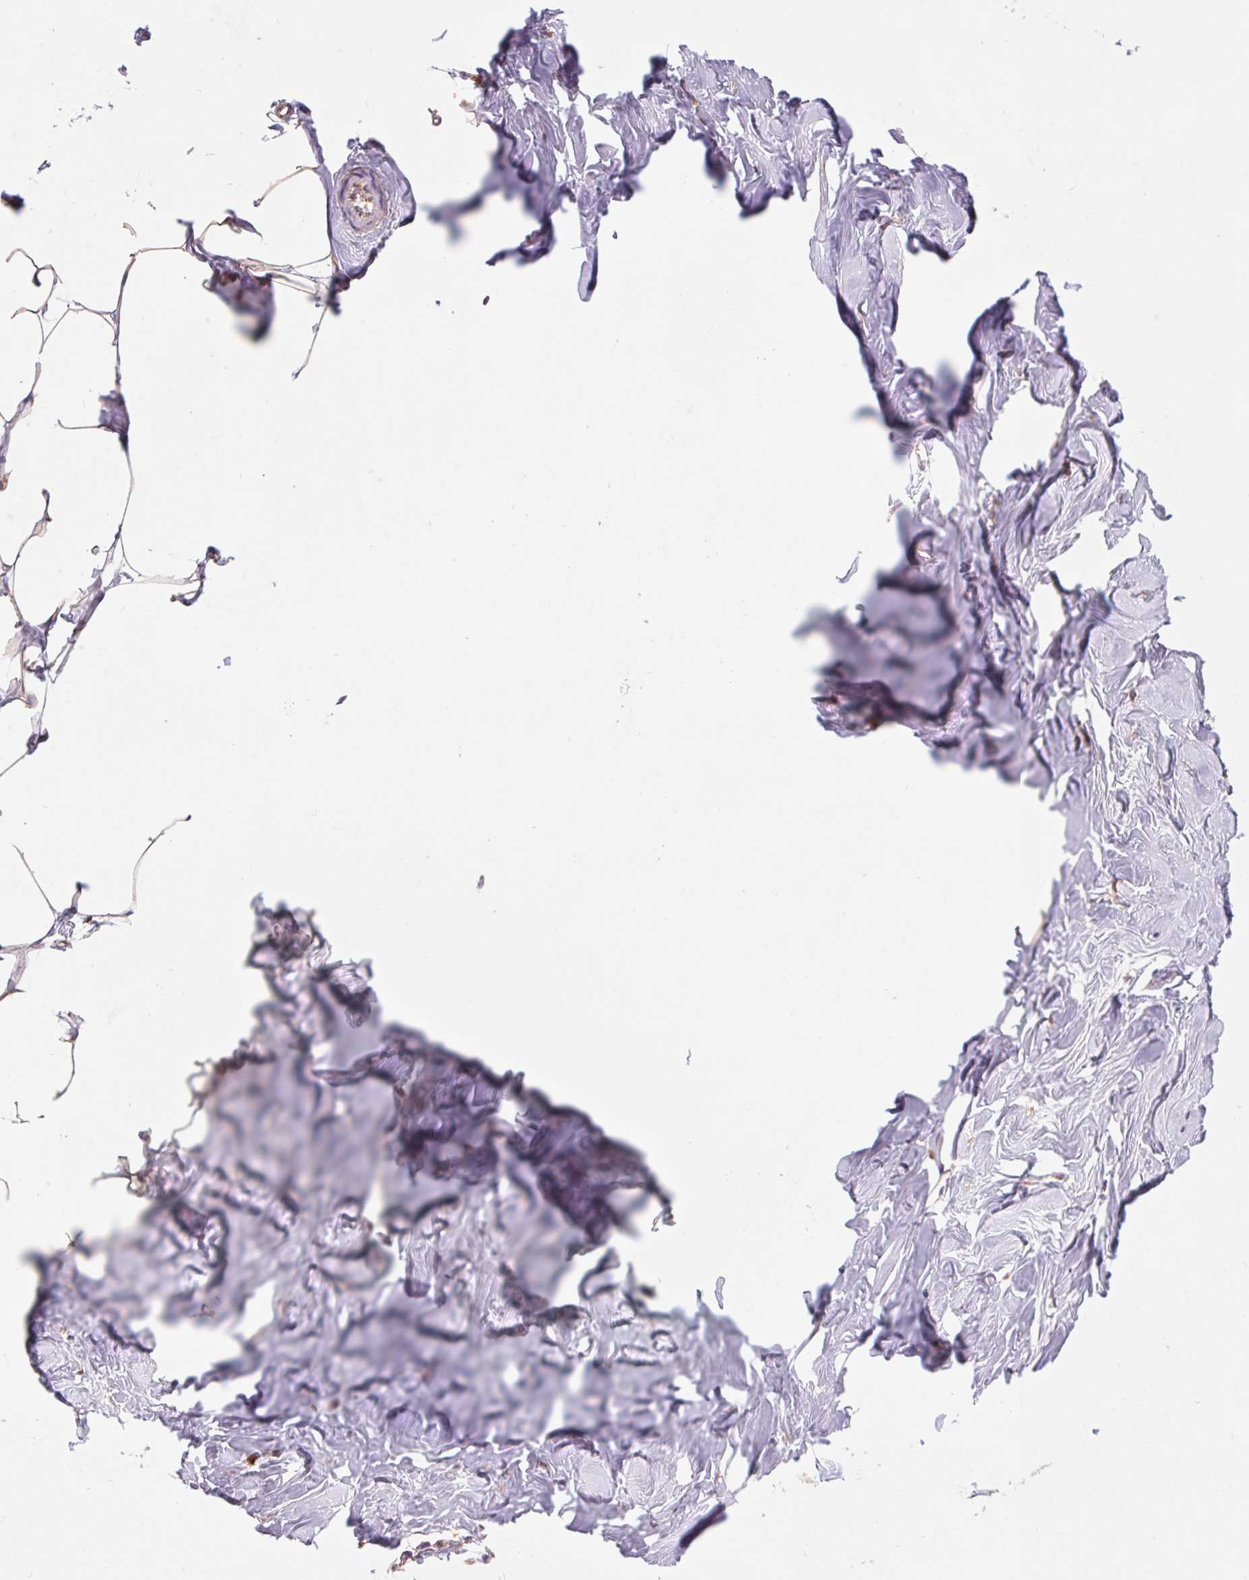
{"staining": {"intensity": "moderate", "quantity": "<25%", "location": "cytoplasmic/membranous"}, "tissue": "breast", "cell_type": "Adipocytes", "image_type": "normal", "snomed": [{"axis": "morphology", "description": "Normal tissue, NOS"}, {"axis": "topography", "description": "Breast"}], "caption": "Immunohistochemistry histopathology image of normal breast stained for a protein (brown), which displays low levels of moderate cytoplasmic/membranous expression in about <25% of adipocytes.", "gene": "RAB1A", "patient": {"sex": "female", "age": 27}}